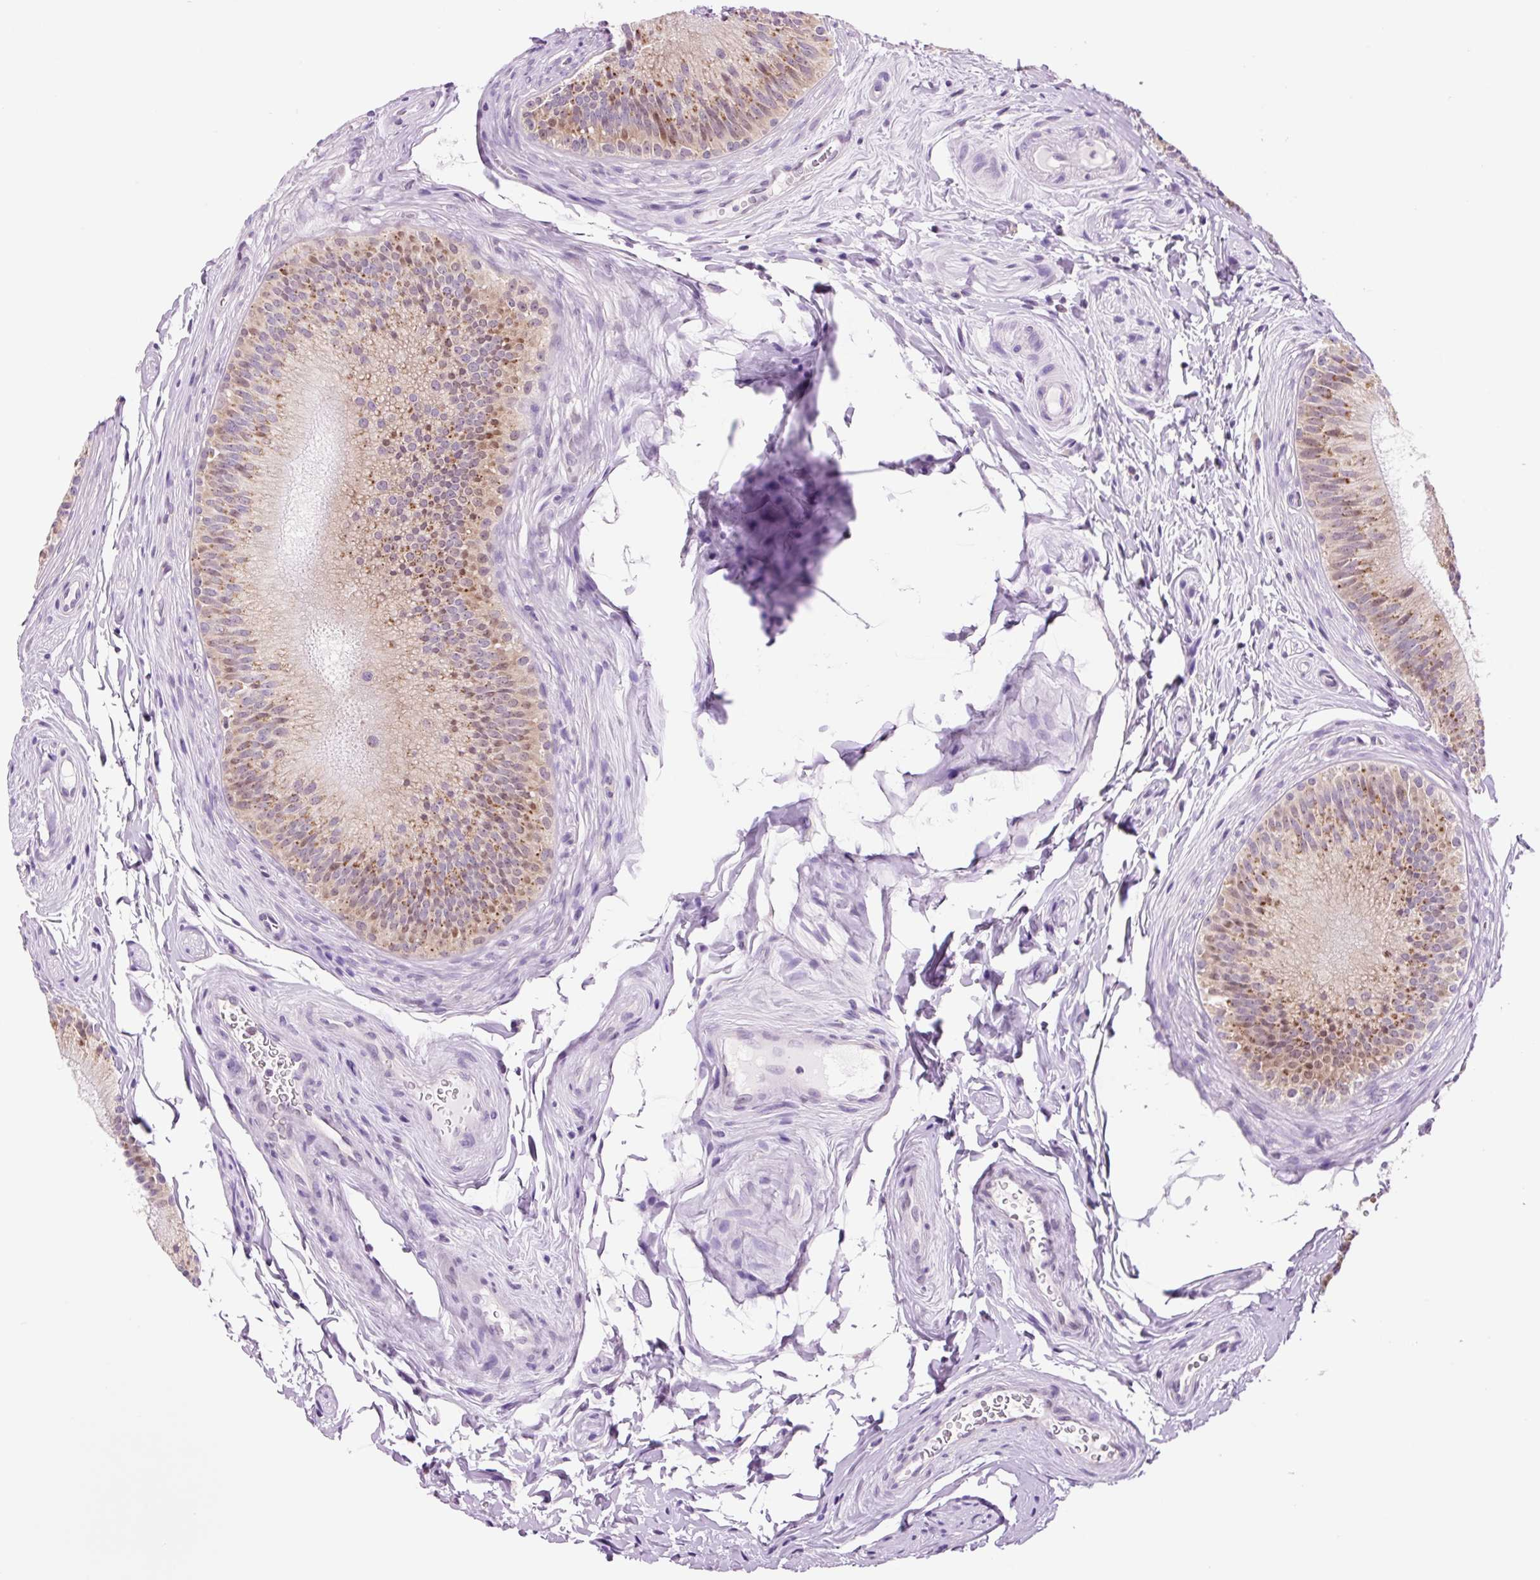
{"staining": {"intensity": "moderate", "quantity": "<25%", "location": "cytoplasmic/membranous"}, "tissue": "epididymis", "cell_type": "Glandular cells", "image_type": "normal", "snomed": [{"axis": "morphology", "description": "Normal tissue, NOS"}, {"axis": "topography", "description": "Epididymis"}], "caption": "Immunohistochemical staining of normal epididymis exhibits low levels of moderate cytoplasmic/membranous positivity in about <25% of glandular cells.", "gene": "RPL41", "patient": {"sex": "male", "age": 24}}